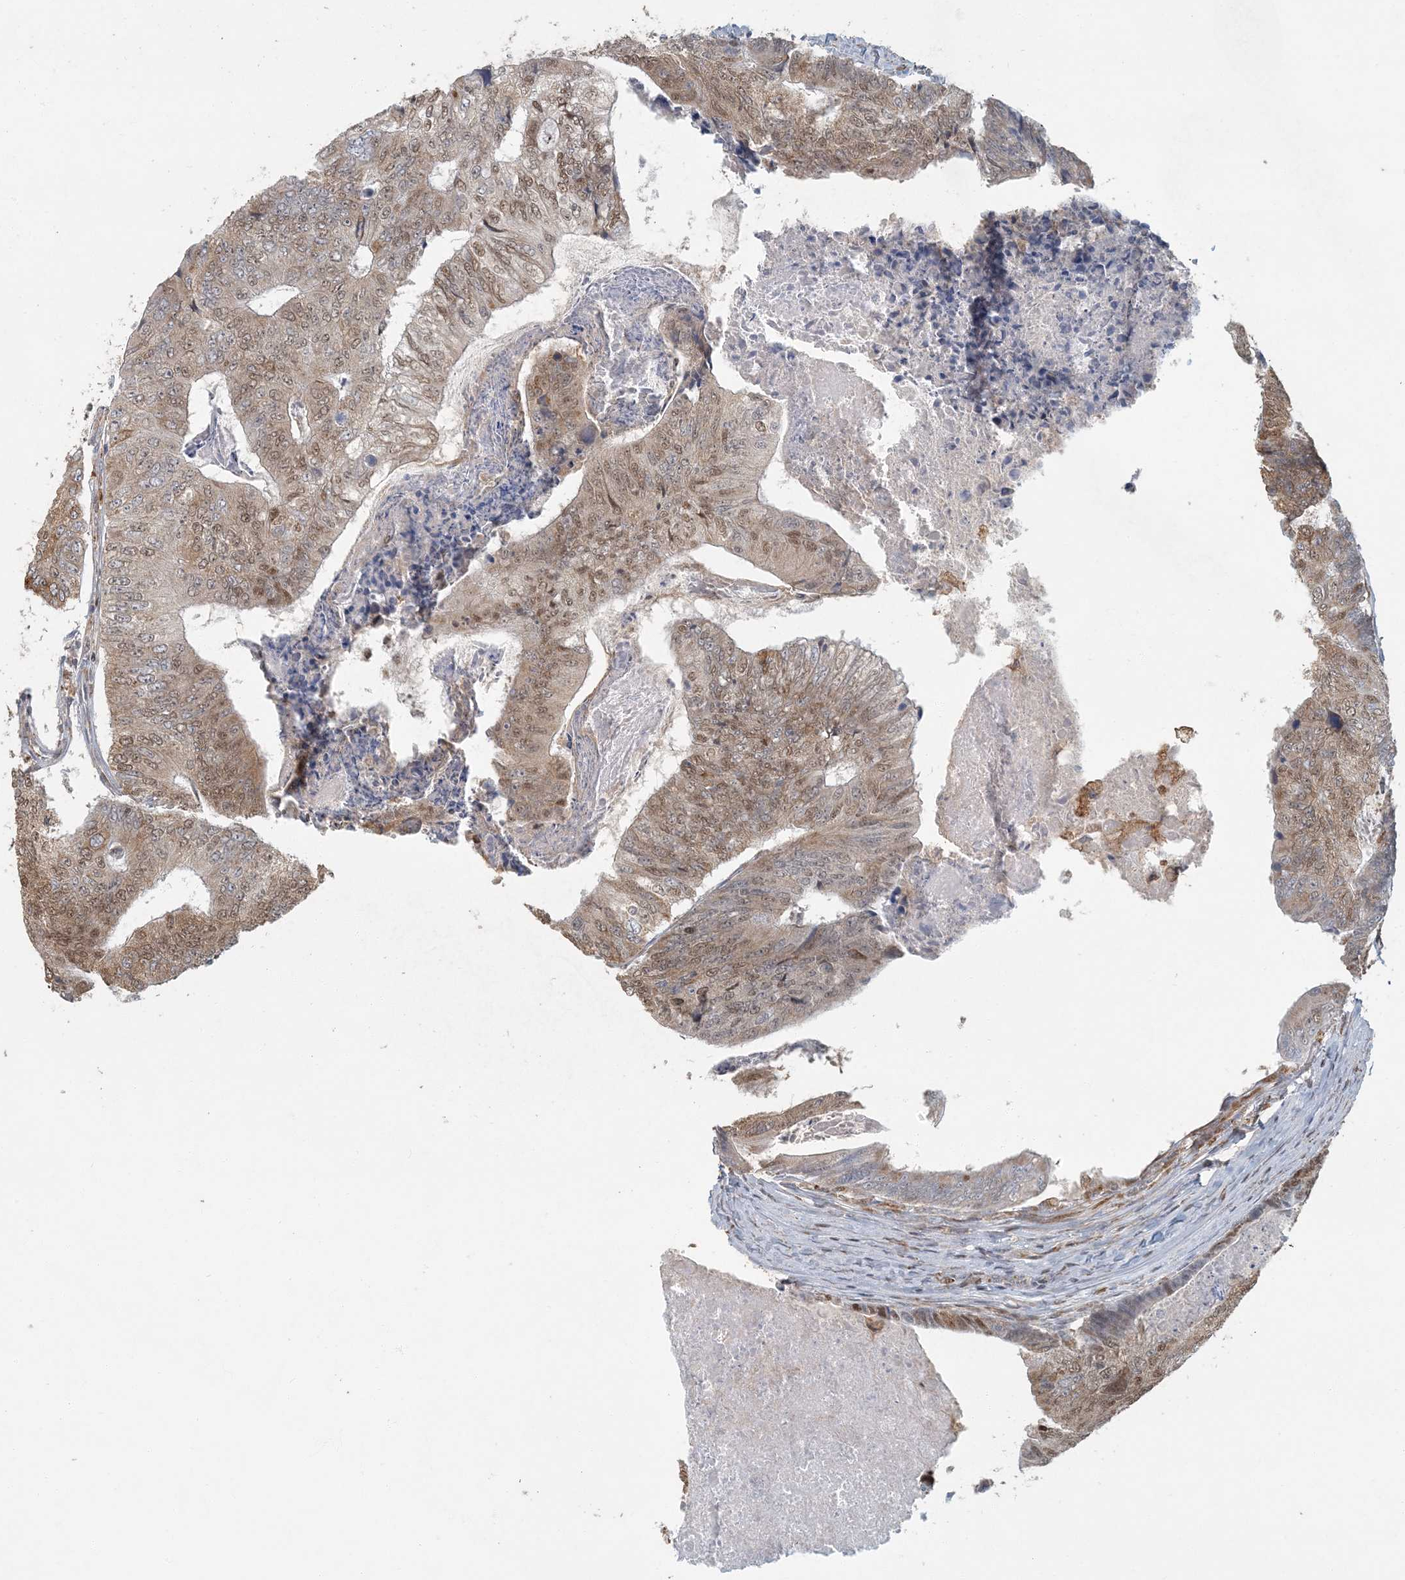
{"staining": {"intensity": "moderate", "quantity": "25%-75%", "location": "cytoplasmic/membranous,nuclear"}, "tissue": "colorectal cancer", "cell_type": "Tumor cells", "image_type": "cancer", "snomed": [{"axis": "morphology", "description": "Adenocarcinoma, NOS"}, {"axis": "topography", "description": "Colon"}], "caption": "A brown stain labels moderate cytoplasmic/membranous and nuclear expression of a protein in colorectal cancer tumor cells.", "gene": "AK9", "patient": {"sex": "female", "age": 67}}